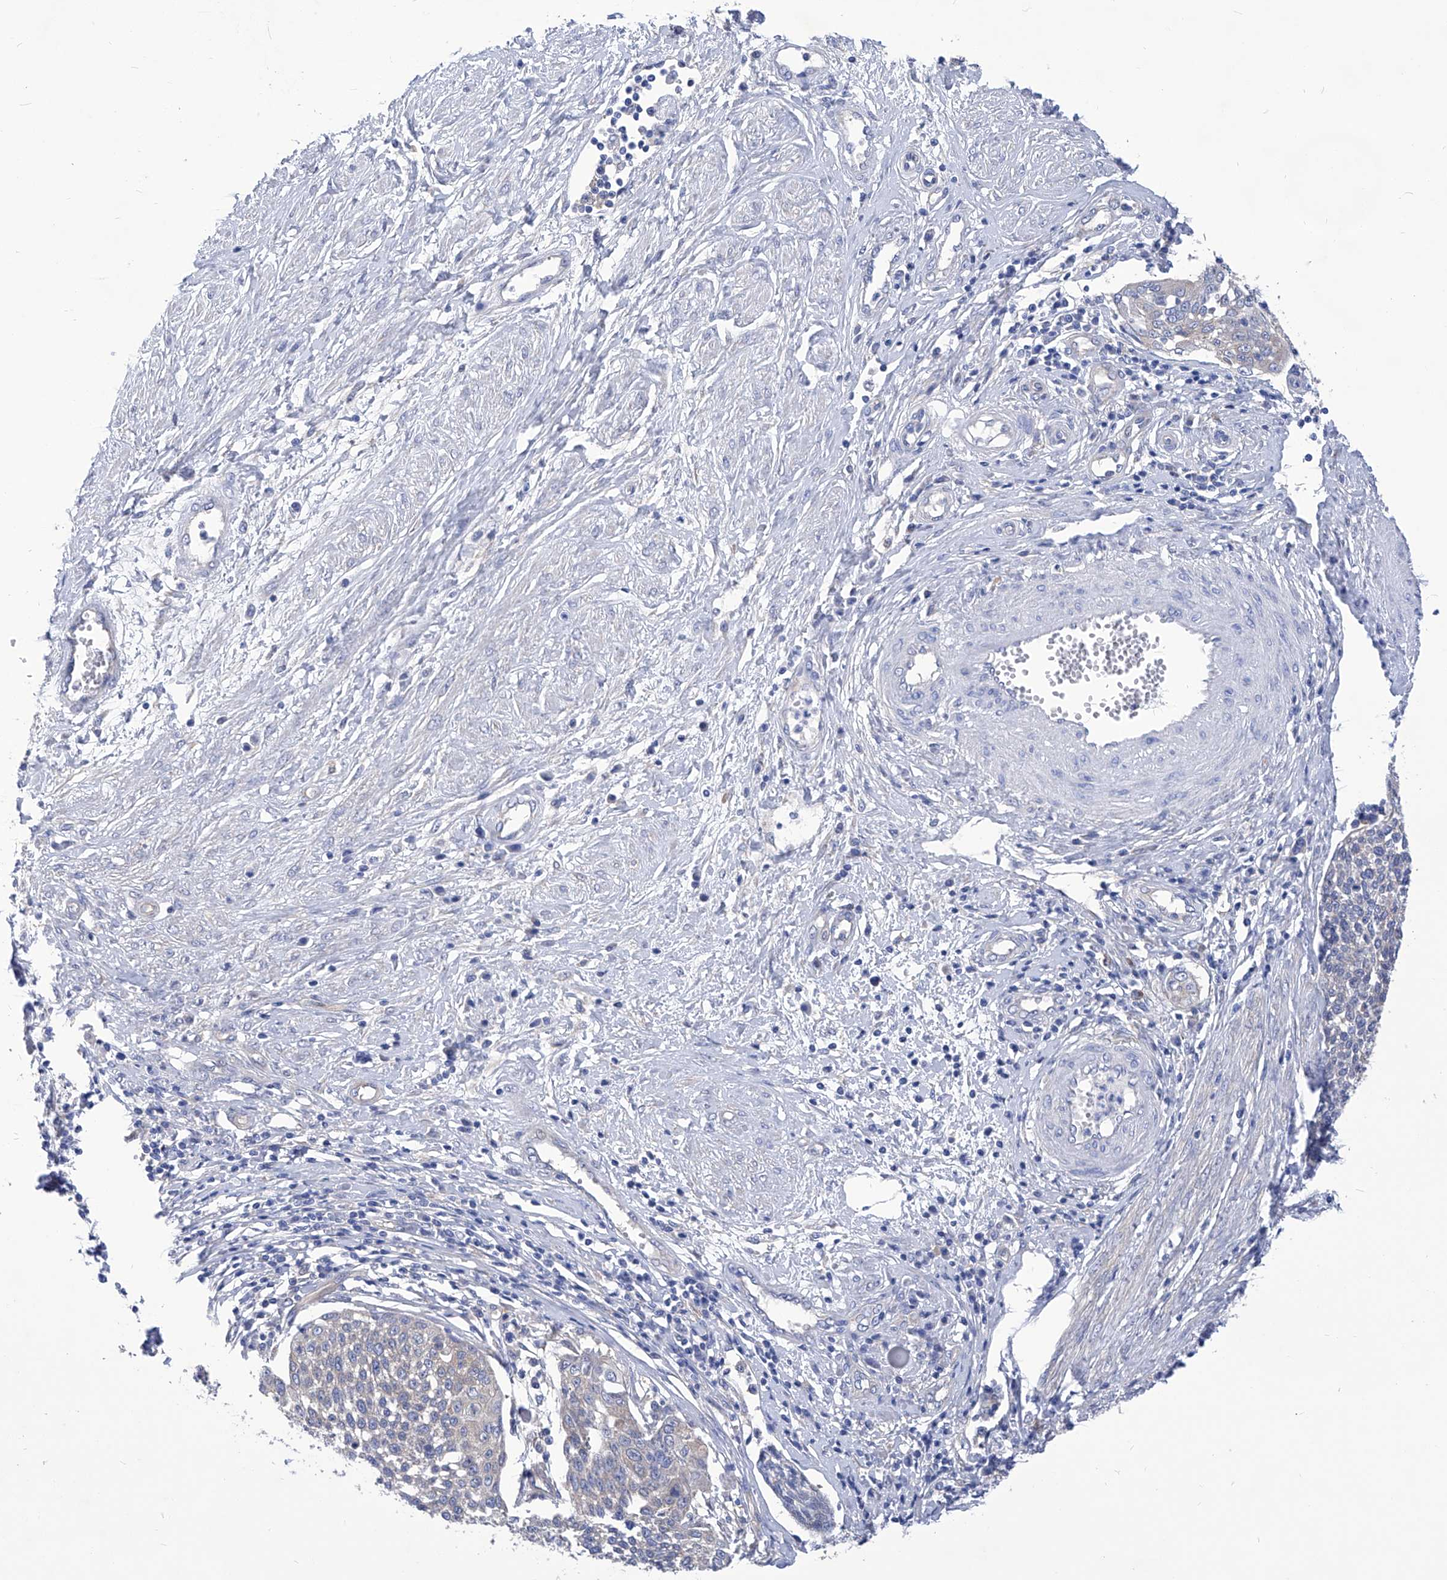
{"staining": {"intensity": "negative", "quantity": "none", "location": "none"}, "tissue": "cervical cancer", "cell_type": "Tumor cells", "image_type": "cancer", "snomed": [{"axis": "morphology", "description": "Squamous cell carcinoma, NOS"}, {"axis": "topography", "description": "Cervix"}], "caption": "This is an immunohistochemistry micrograph of cervical squamous cell carcinoma. There is no staining in tumor cells.", "gene": "XPNPEP1", "patient": {"sex": "female", "age": 34}}